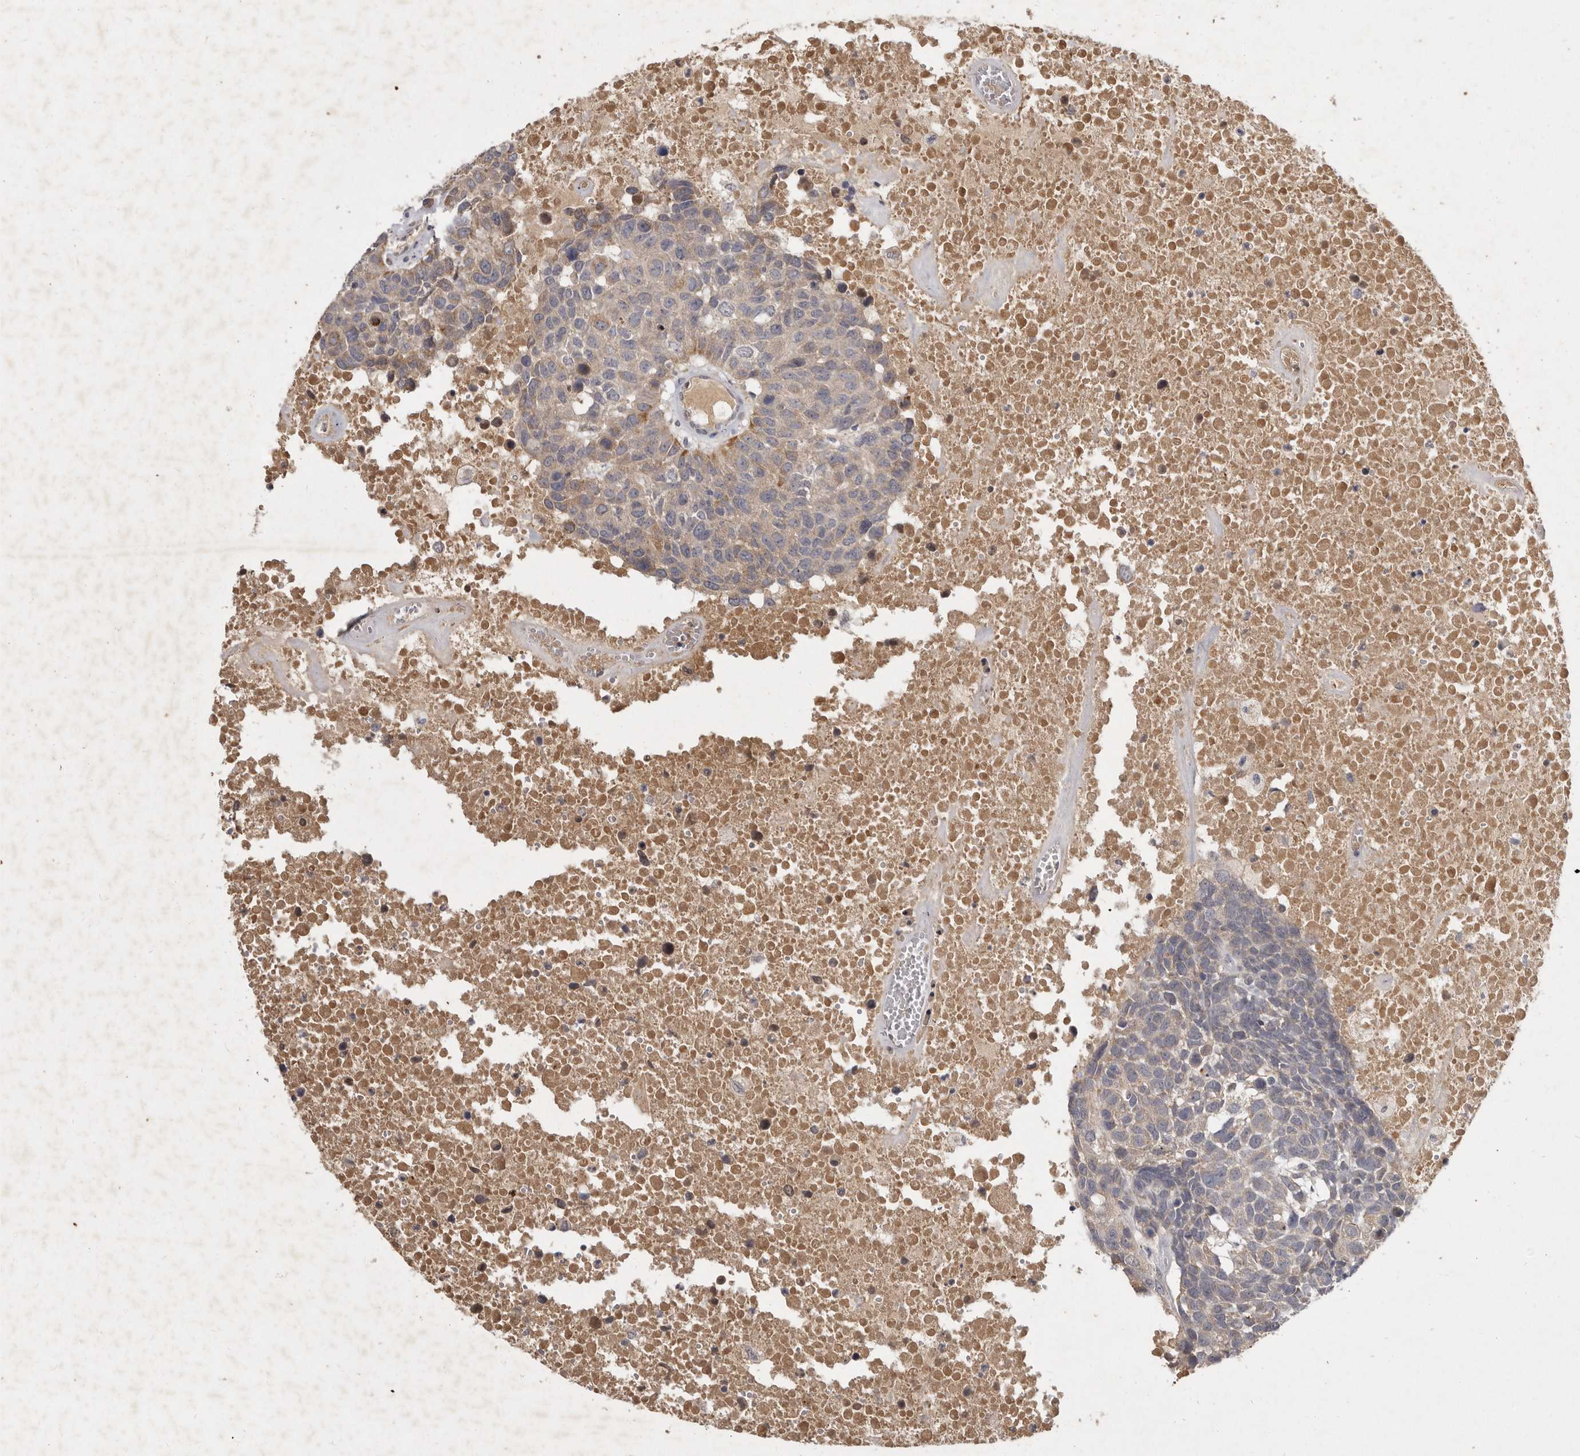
{"staining": {"intensity": "negative", "quantity": "none", "location": "none"}, "tissue": "head and neck cancer", "cell_type": "Tumor cells", "image_type": "cancer", "snomed": [{"axis": "morphology", "description": "Squamous cell carcinoma, NOS"}, {"axis": "topography", "description": "Head-Neck"}], "caption": "Tumor cells show no significant protein positivity in head and neck cancer (squamous cell carcinoma).", "gene": "SLC22A1", "patient": {"sex": "male", "age": 66}}